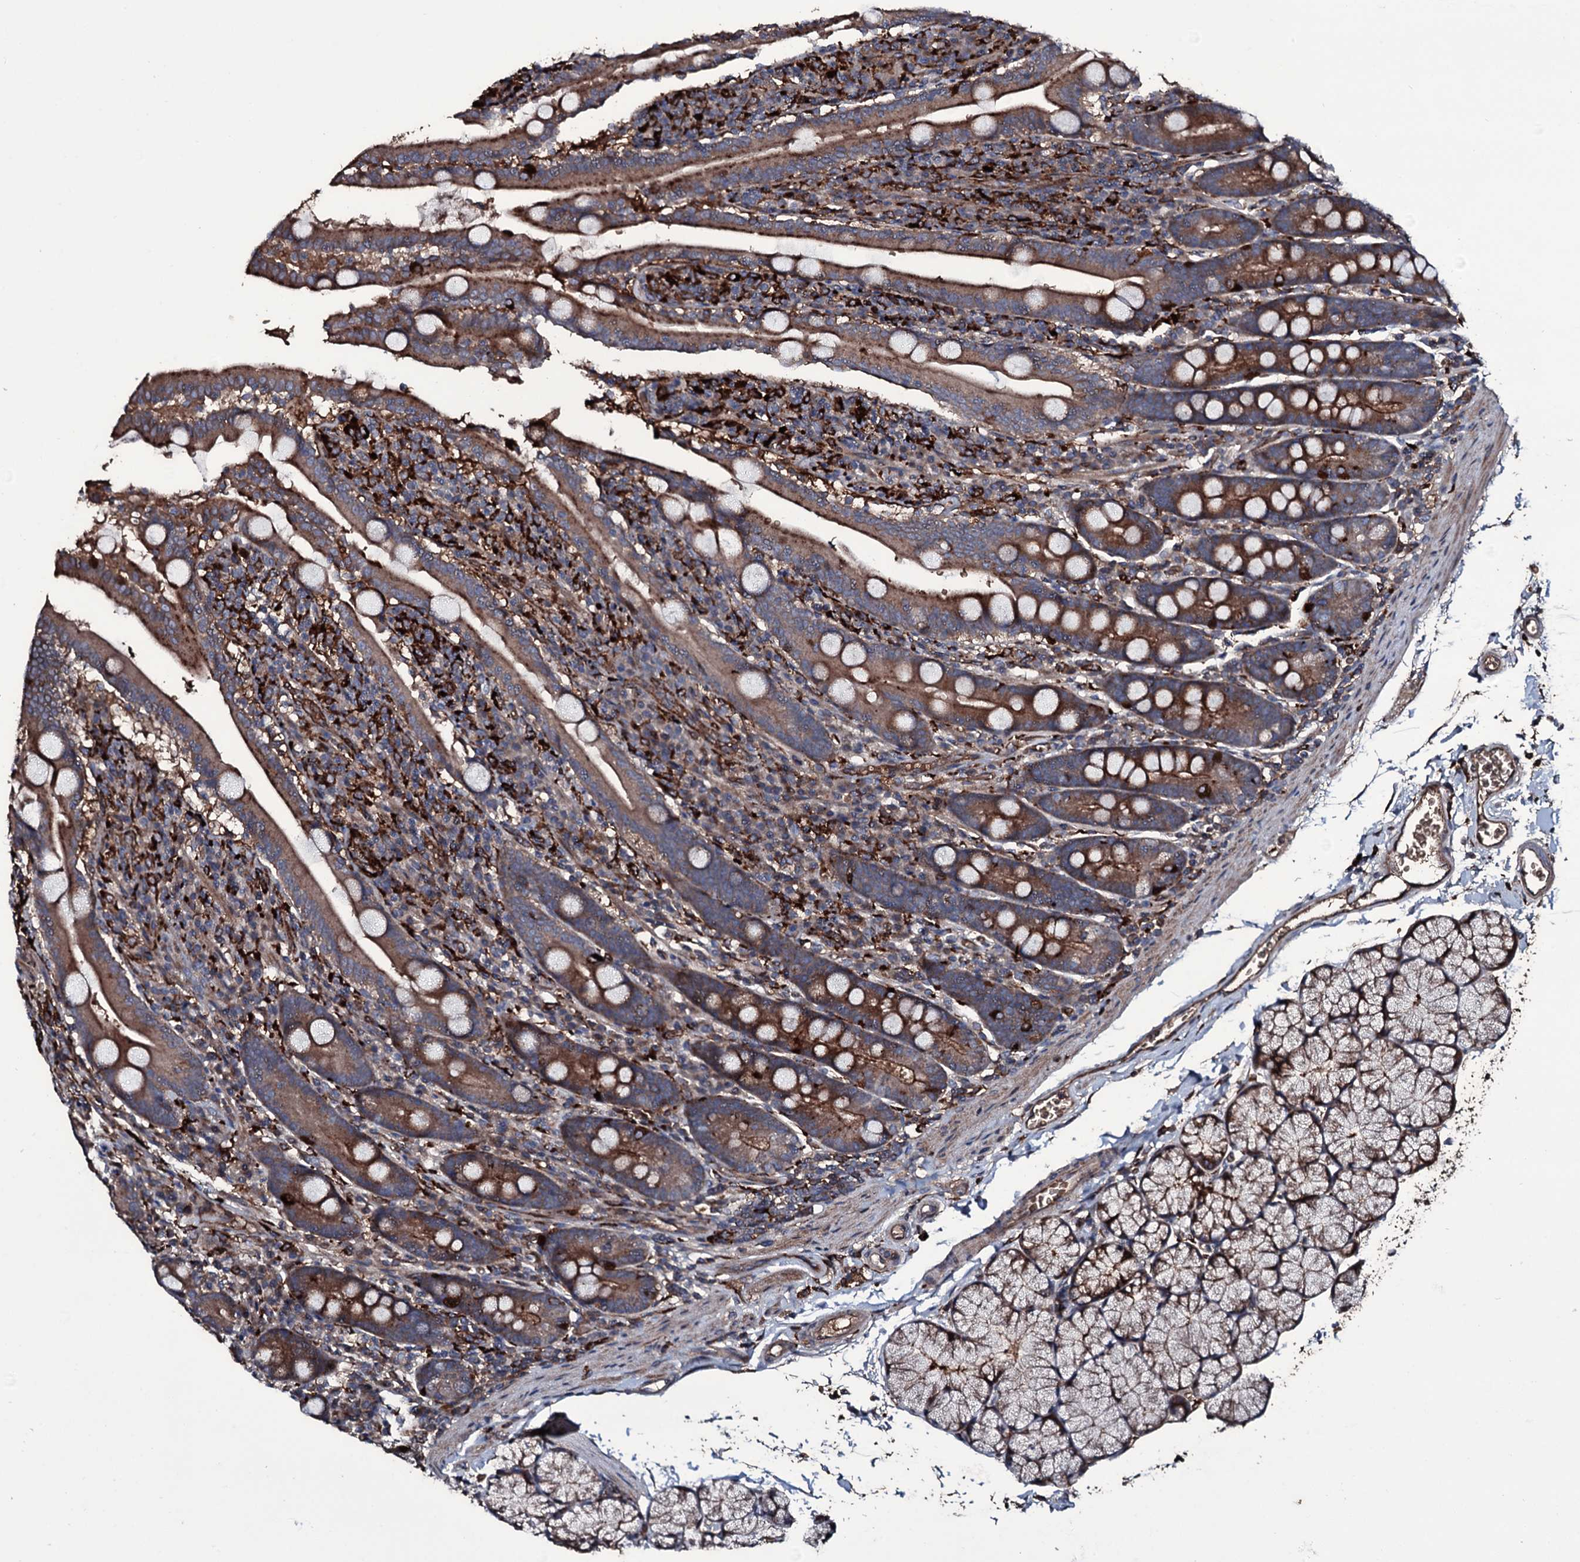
{"staining": {"intensity": "moderate", "quantity": ">75%", "location": "cytoplasmic/membranous"}, "tissue": "duodenum", "cell_type": "Glandular cells", "image_type": "normal", "snomed": [{"axis": "morphology", "description": "Normal tissue, NOS"}, {"axis": "topography", "description": "Duodenum"}], "caption": "High-magnification brightfield microscopy of unremarkable duodenum stained with DAB (3,3'-diaminobenzidine) (brown) and counterstained with hematoxylin (blue). glandular cells exhibit moderate cytoplasmic/membranous staining is identified in approximately>75% of cells. (IHC, brightfield microscopy, high magnification).", "gene": "ZSWIM8", "patient": {"sex": "male", "age": 35}}